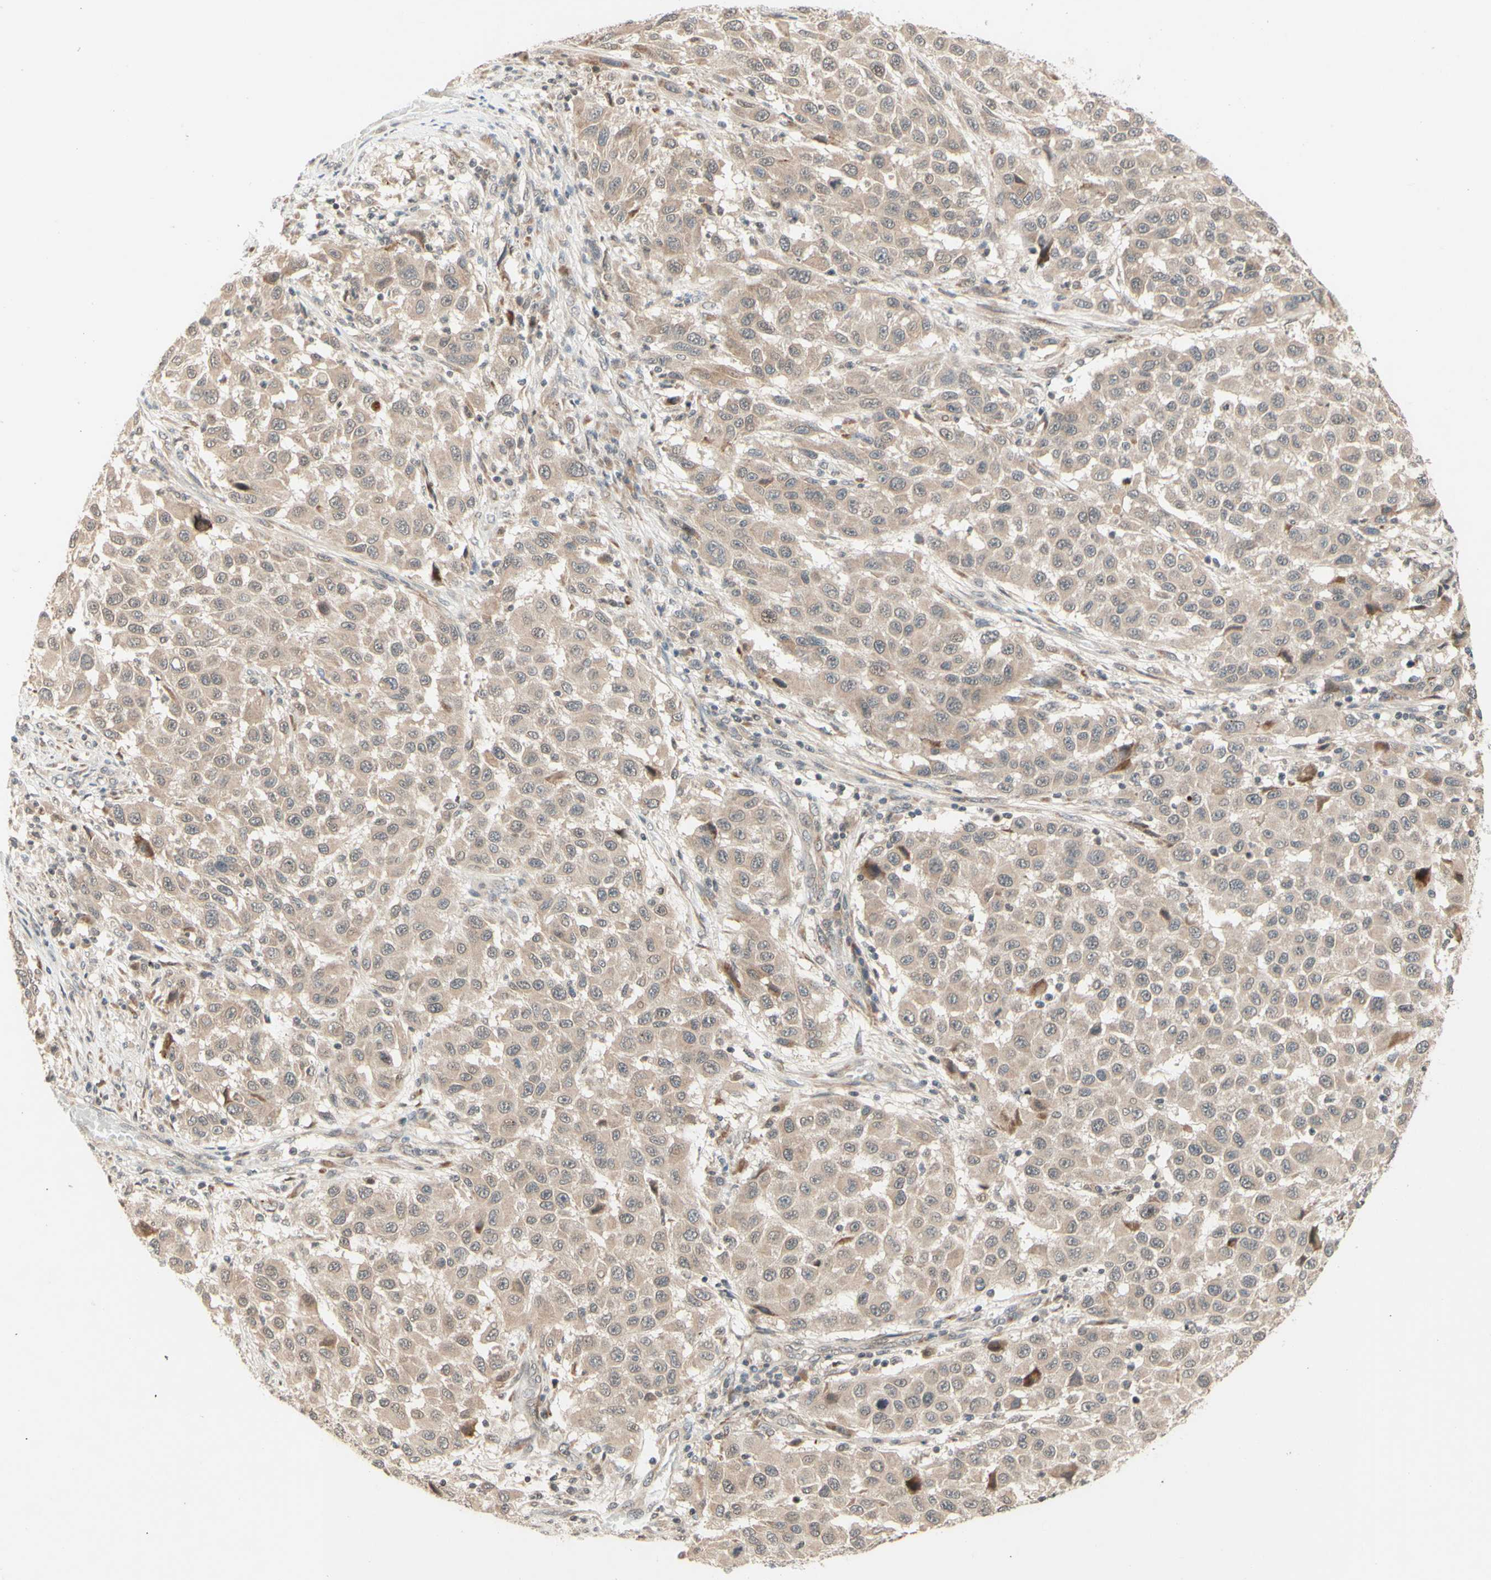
{"staining": {"intensity": "weak", "quantity": ">75%", "location": "cytoplasmic/membranous"}, "tissue": "melanoma", "cell_type": "Tumor cells", "image_type": "cancer", "snomed": [{"axis": "morphology", "description": "Malignant melanoma, Metastatic site"}, {"axis": "topography", "description": "Lymph node"}], "caption": "Immunohistochemistry micrograph of human malignant melanoma (metastatic site) stained for a protein (brown), which reveals low levels of weak cytoplasmic/membranous expression in approximately >75% of tumor cells.", "gene": "ZW10", "patient": {"sex": "male", "age": 61}}